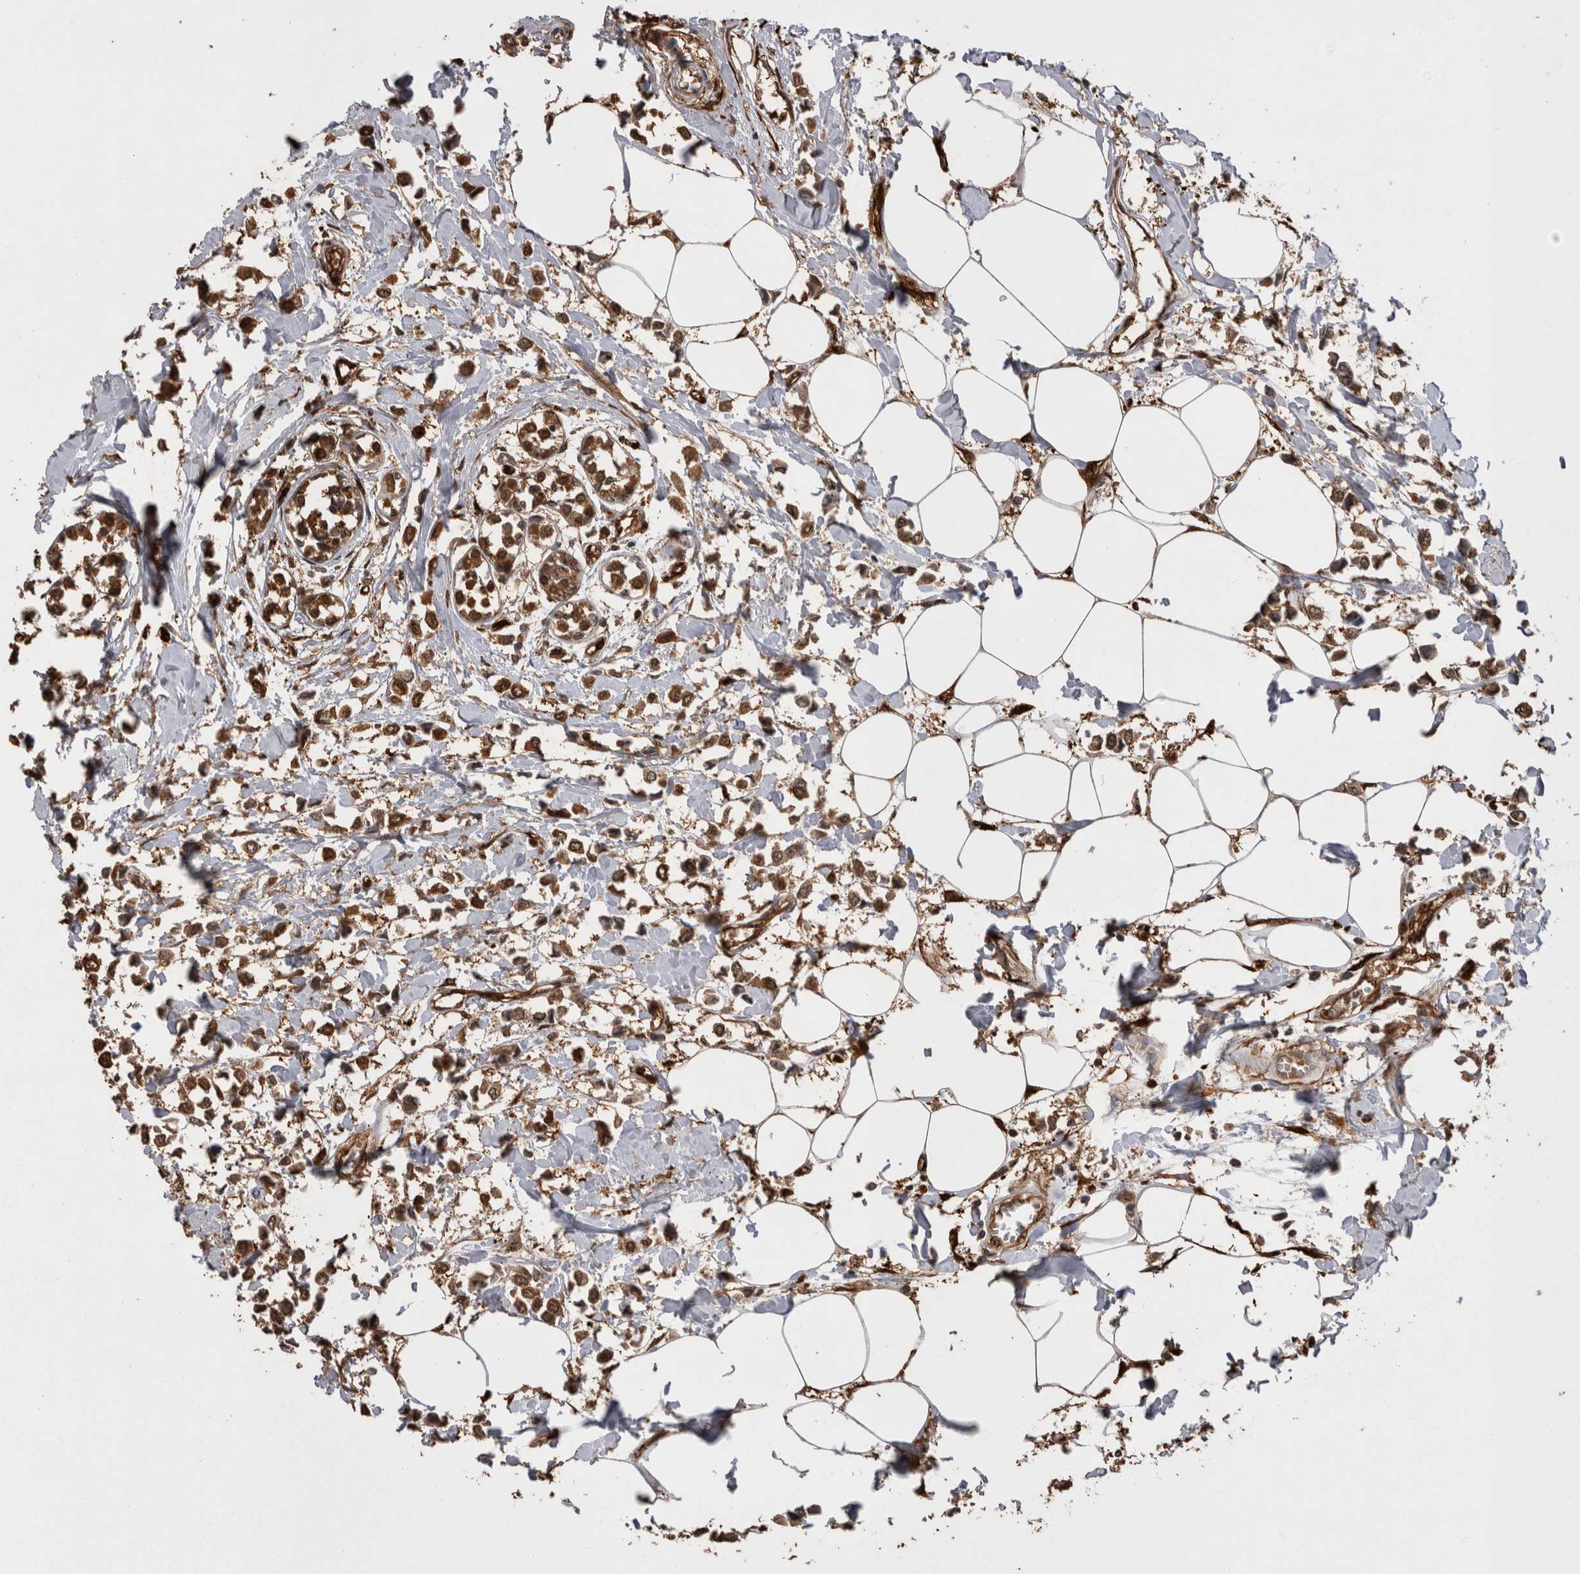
{"staining": {"intensity": "moderate", "quantity": ">75%", "location": "cytoplasmic/membranous,nuclear"}, "tissue": "breast cancer", "cell_type": "Tumor cells", "image_type": "cancer", "snomed": [{"axis": "morphology", "description": "Lobular carcinoma"}, {"axis": "topography", "description": "Breast"}], "caption": "Moderate cytoplasmic/membranous and nuclear positivity is appreciated in about >75% of tumor cells in breast lobular carcinoma. The staining was performed using DAB (3,3'-diaminobenzidine), with brown indicating positive protein expression. Nuclei are stained blue with hematoxylin.", "gene": "LXN", "patient": {"sex": "female", "age": 51}}